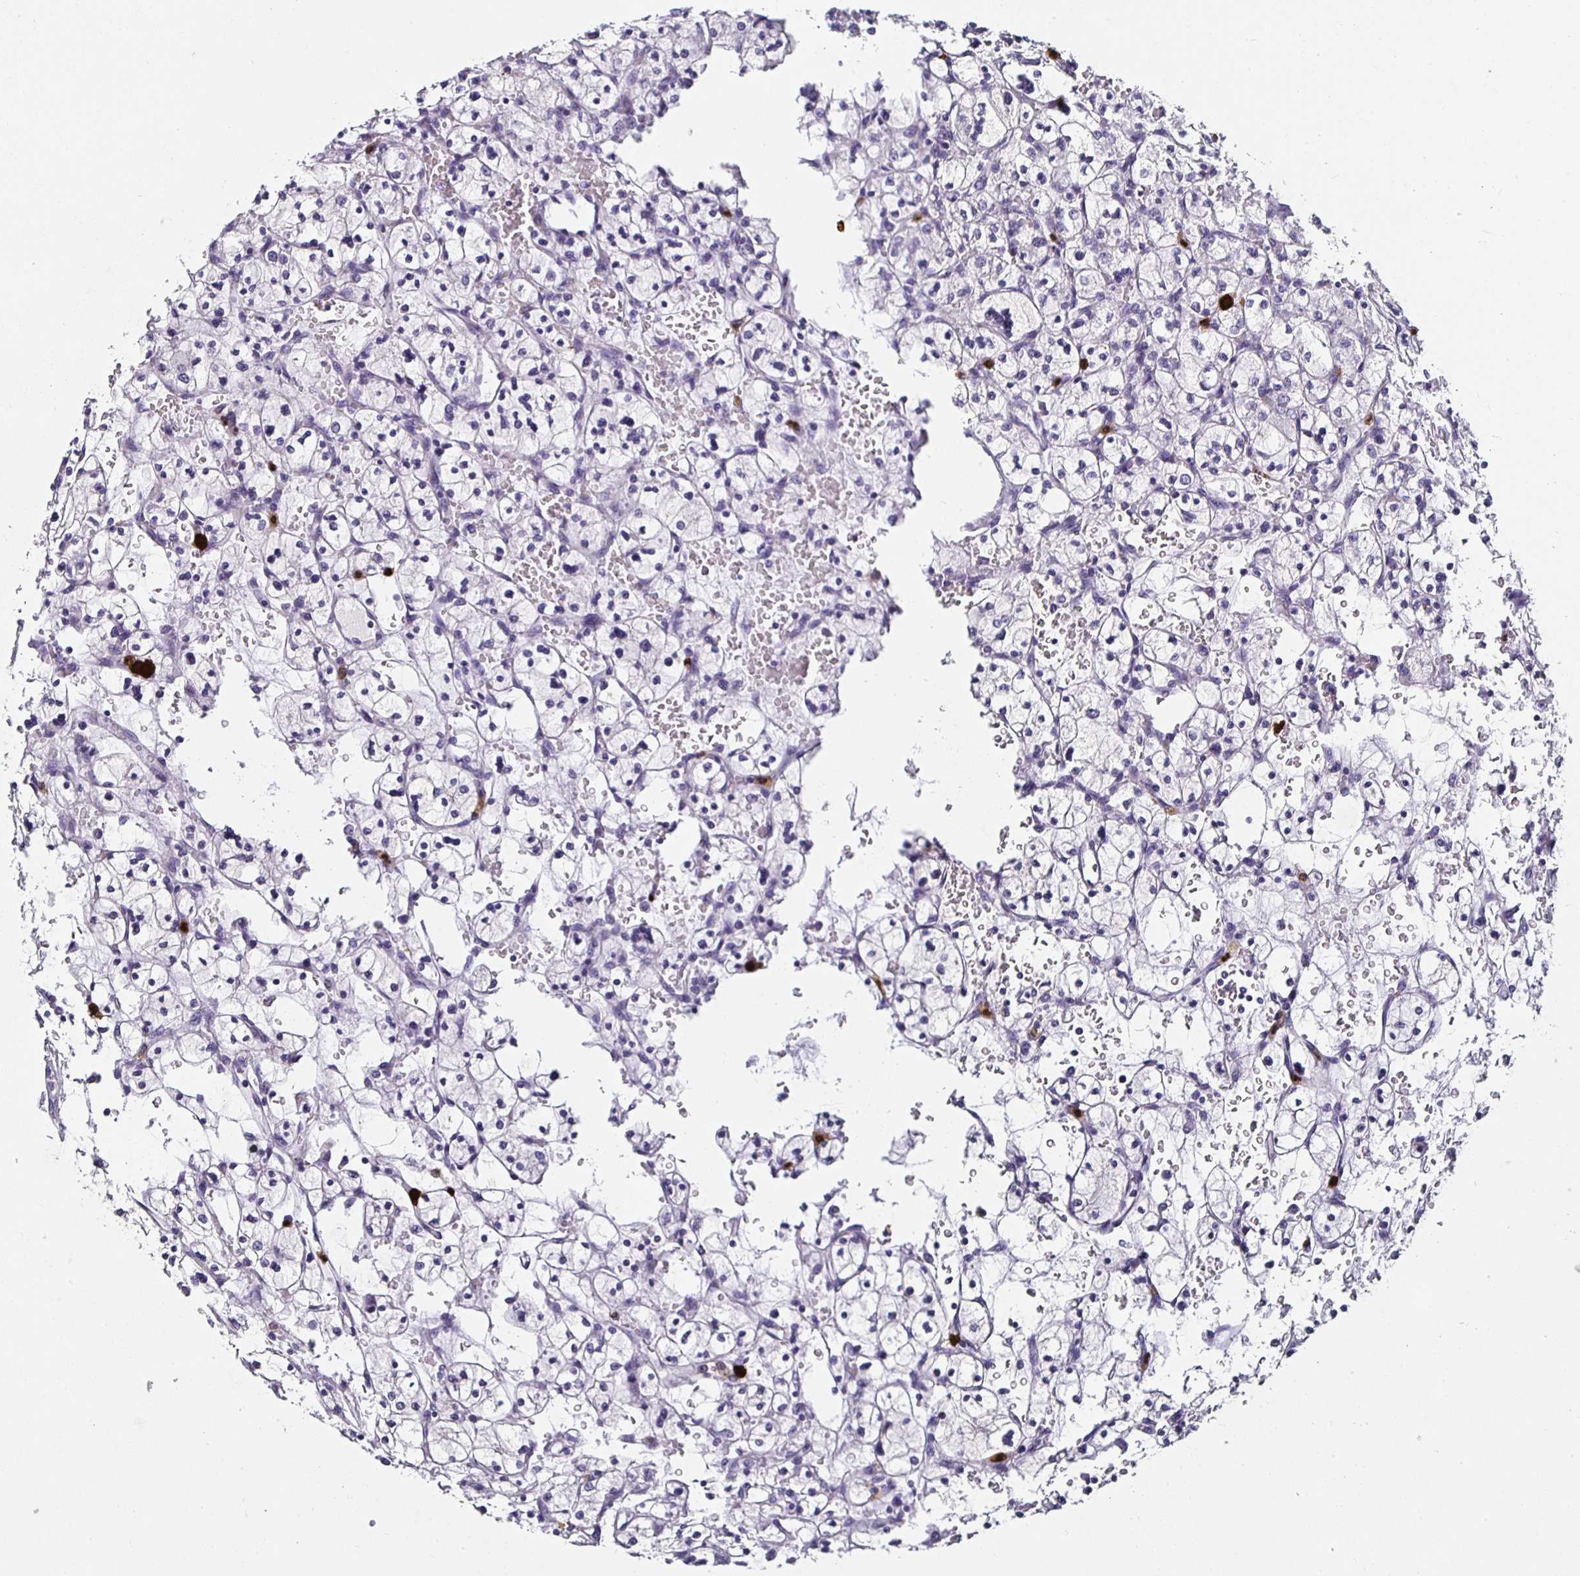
{"staining": {"intensity": "negative", "quantity": "none", "location": "none"}, "tissue": "renal cancer", "cell_type": "Tumor cells", "image_type": "cancer", "snomed": [{"axis": "morphology", "description": "Adenocarcinoma, NOS"}, {"axis": "topography", "description": "Kidney"}], "caption": "An immunohistochemistry micrograph of renal adenocarcinoma is shown. There is no staining in tumor cells of renal adenocarcinoma.", "gene": "TLR4", "patient": {"sex": "female", "age": 83}}